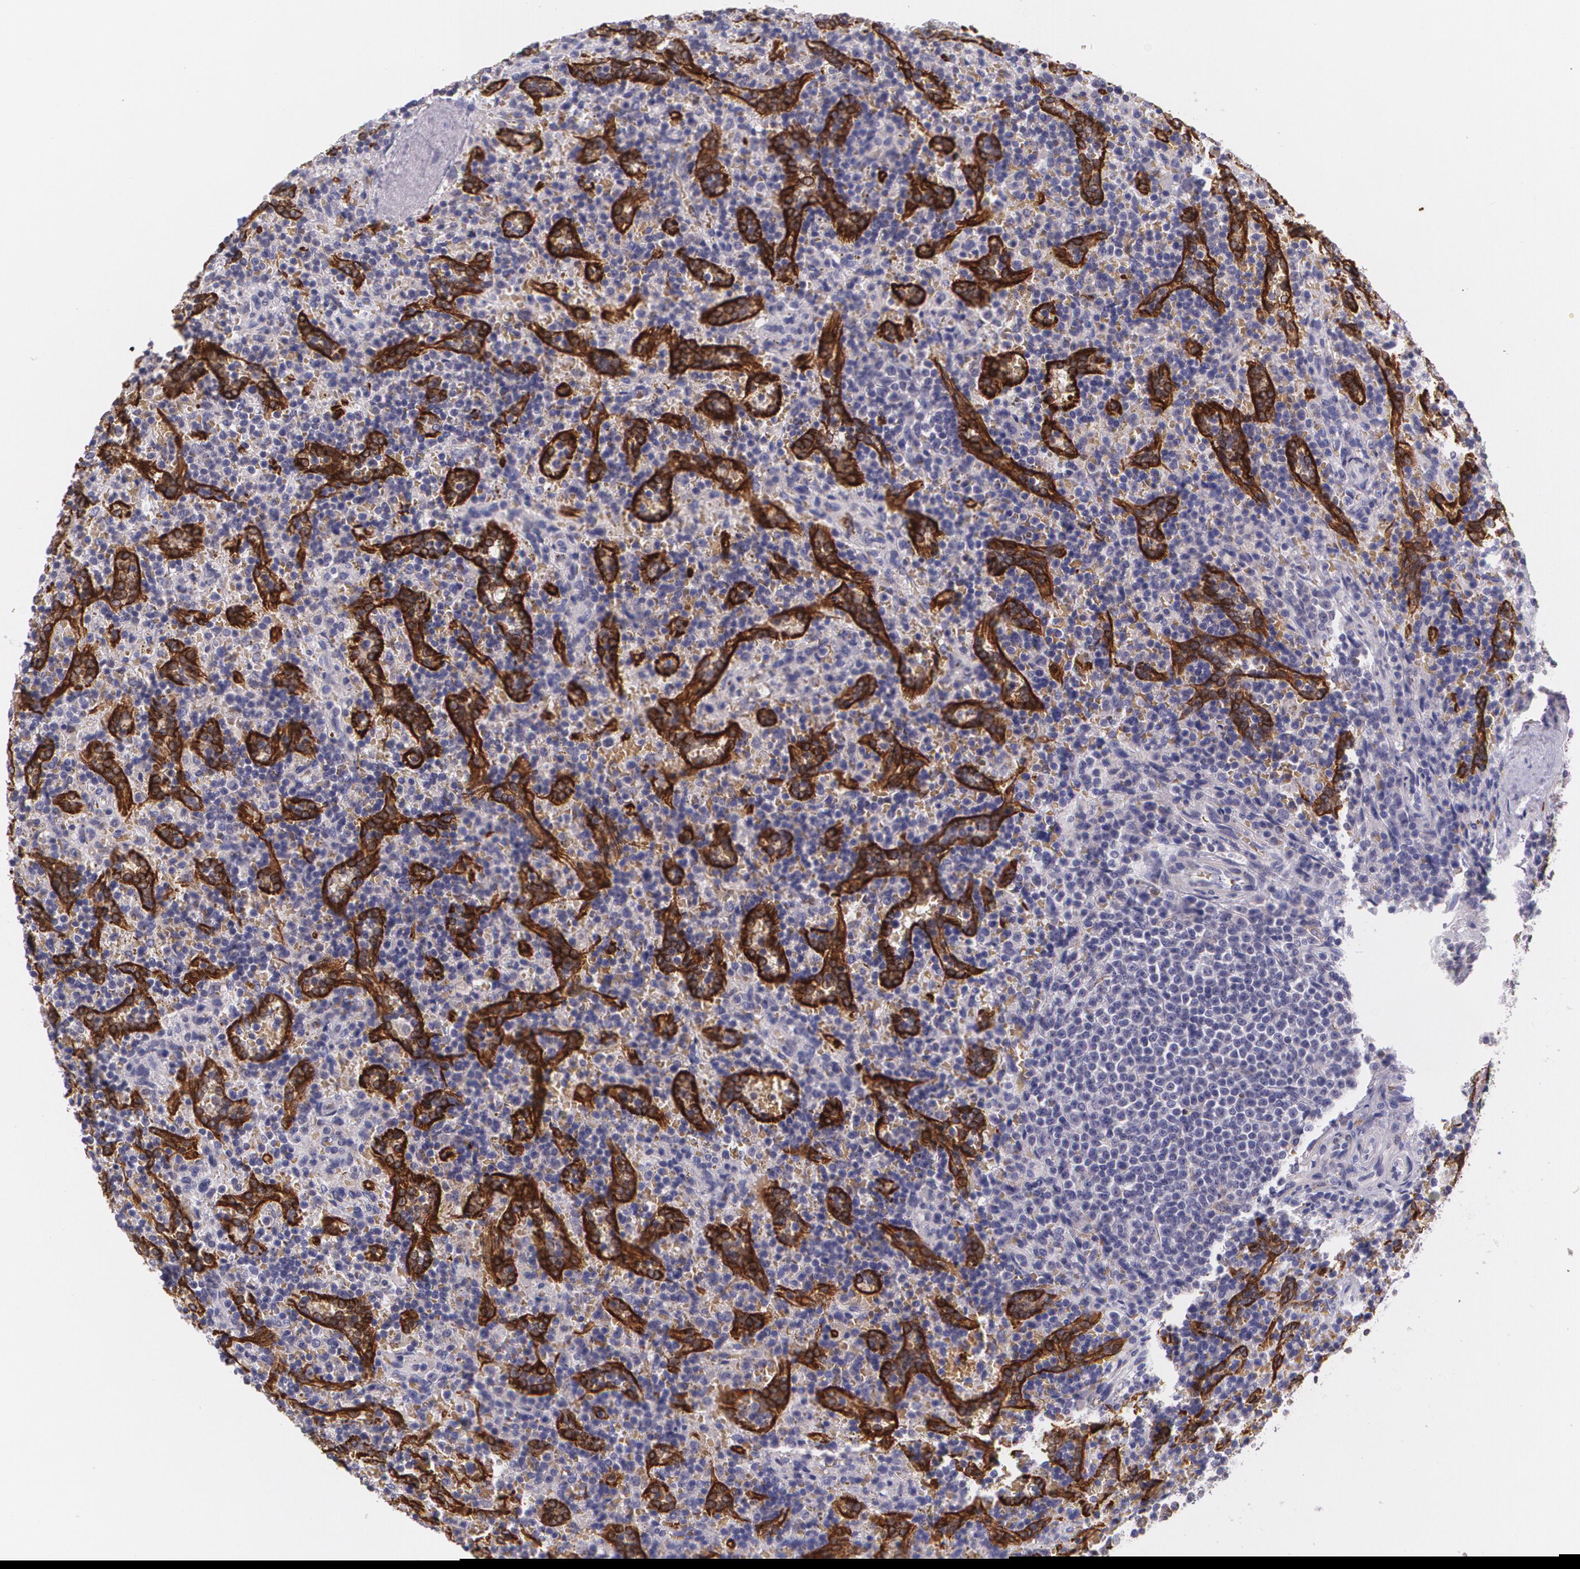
{"staining": {"intensity": "negative", "quantity": "none", "location": "none"}, "tissue": "lymphoma", "cell_type": "Tumor cells", "image_type": "cancer", "snomed": [{"axis": "morphology", "description": "Malignant lymphoma, non-Hodgkin's type, Low grade"}, {"axis": "topography", "description": "Spleen"}], "caption": "Tumor cells show no significant protein staining in lymphoma. Nuclei are stained in blue.", "gene": "RTN1", "patient": {"sex": "male", "age": 67}}